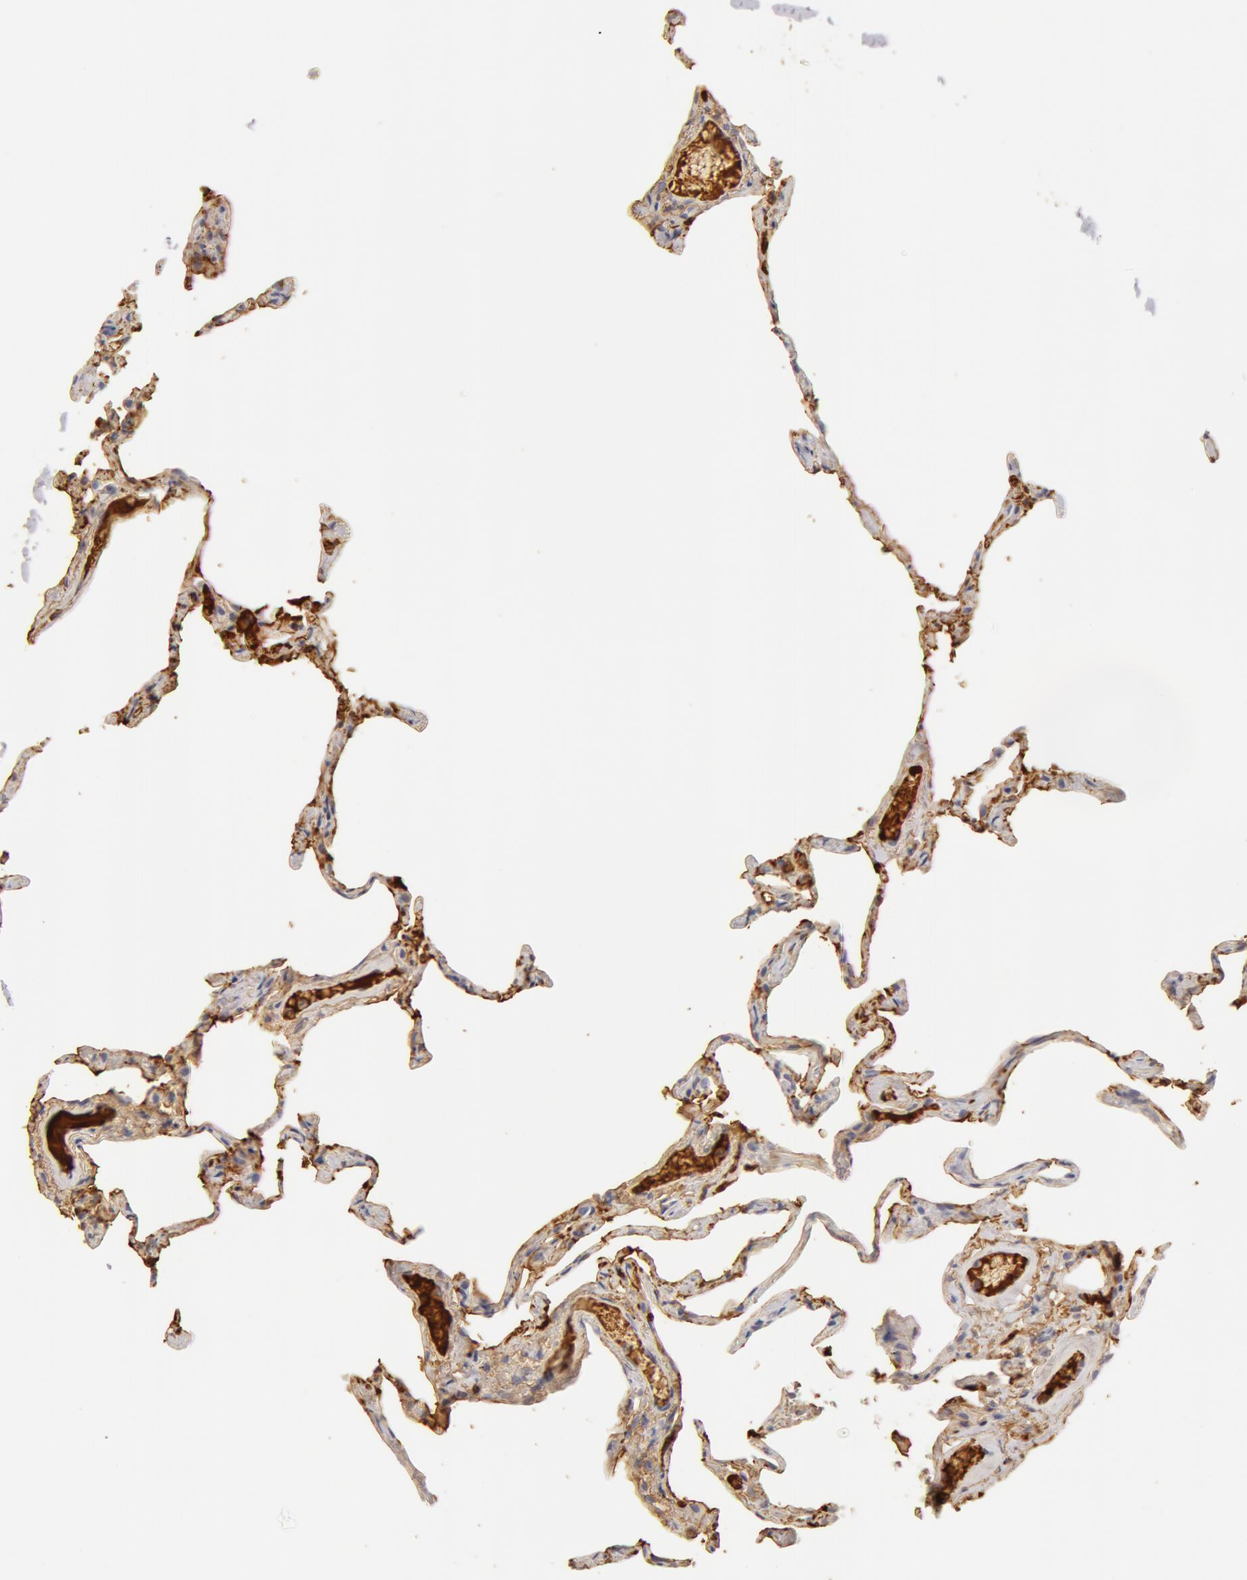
{"staining": {"intensity": "weak", "quantity": ">75%", "location": "cytoplasmic/membranous"}, "tissue": "lung", "cell_type": "Alveolar cells", "image_type": "normal", "snomed": [{"axis": "morphology", "description": "Normal tissue, NOS"}, {"axis": "topography", "description": "Lung"}], "caption": "Immunohistochemical staining of unremarkable lung displays >75% levels of weak cytoplasmic/membranous protein staining in approximately >75% of alveolar cells.", "gene": "TF", "patient": {"sex": "female", "age": 75}}